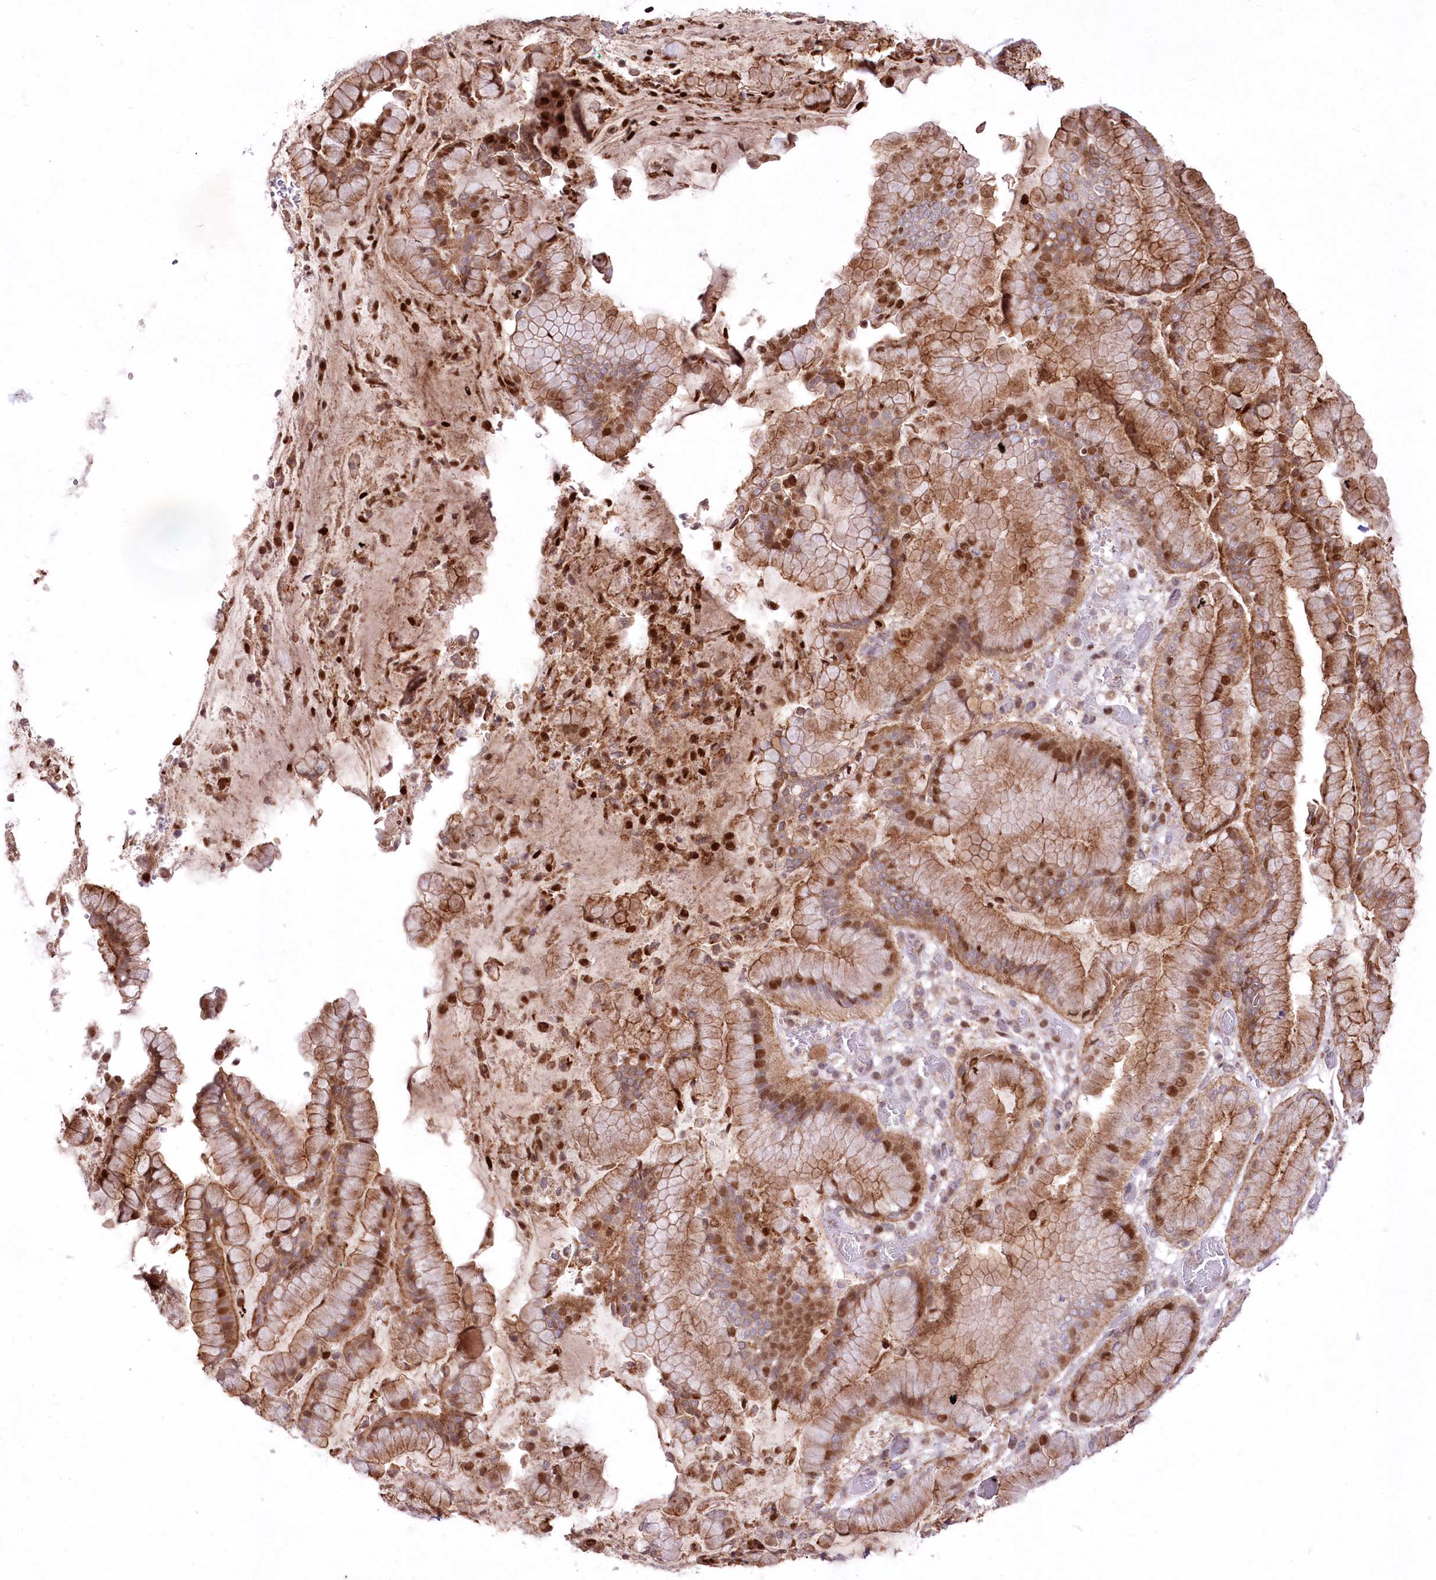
{"staining": {"intensity": "moderate", "quantity": ">75%", "location": "cytoplasmic/membranous,nuclear"}, "tissue": "stomach cancer", "cell_type": "Tumor cells", "image_type": "cancer", "snomed": [{"axis": "morphology", "description": "Normal tissue, NOS"}, {"axis": "morphology", "description": "Adenocarcinoma, NOS"}, {"axis": "topography", "description": "Lymph node"}, {"axis": "topography", "description": "Stomach"}], "caption": "DAB (3,3'-diaminobenzidine) immunohistochemical staining of stomach adenocarcinoma exhibits moderate cytoplasmic/membranous and nuclear protein staining in about >75% of tumor cells.", "gene": "ZFYVE27", "patient": {"sex": "male", "age": 48}}